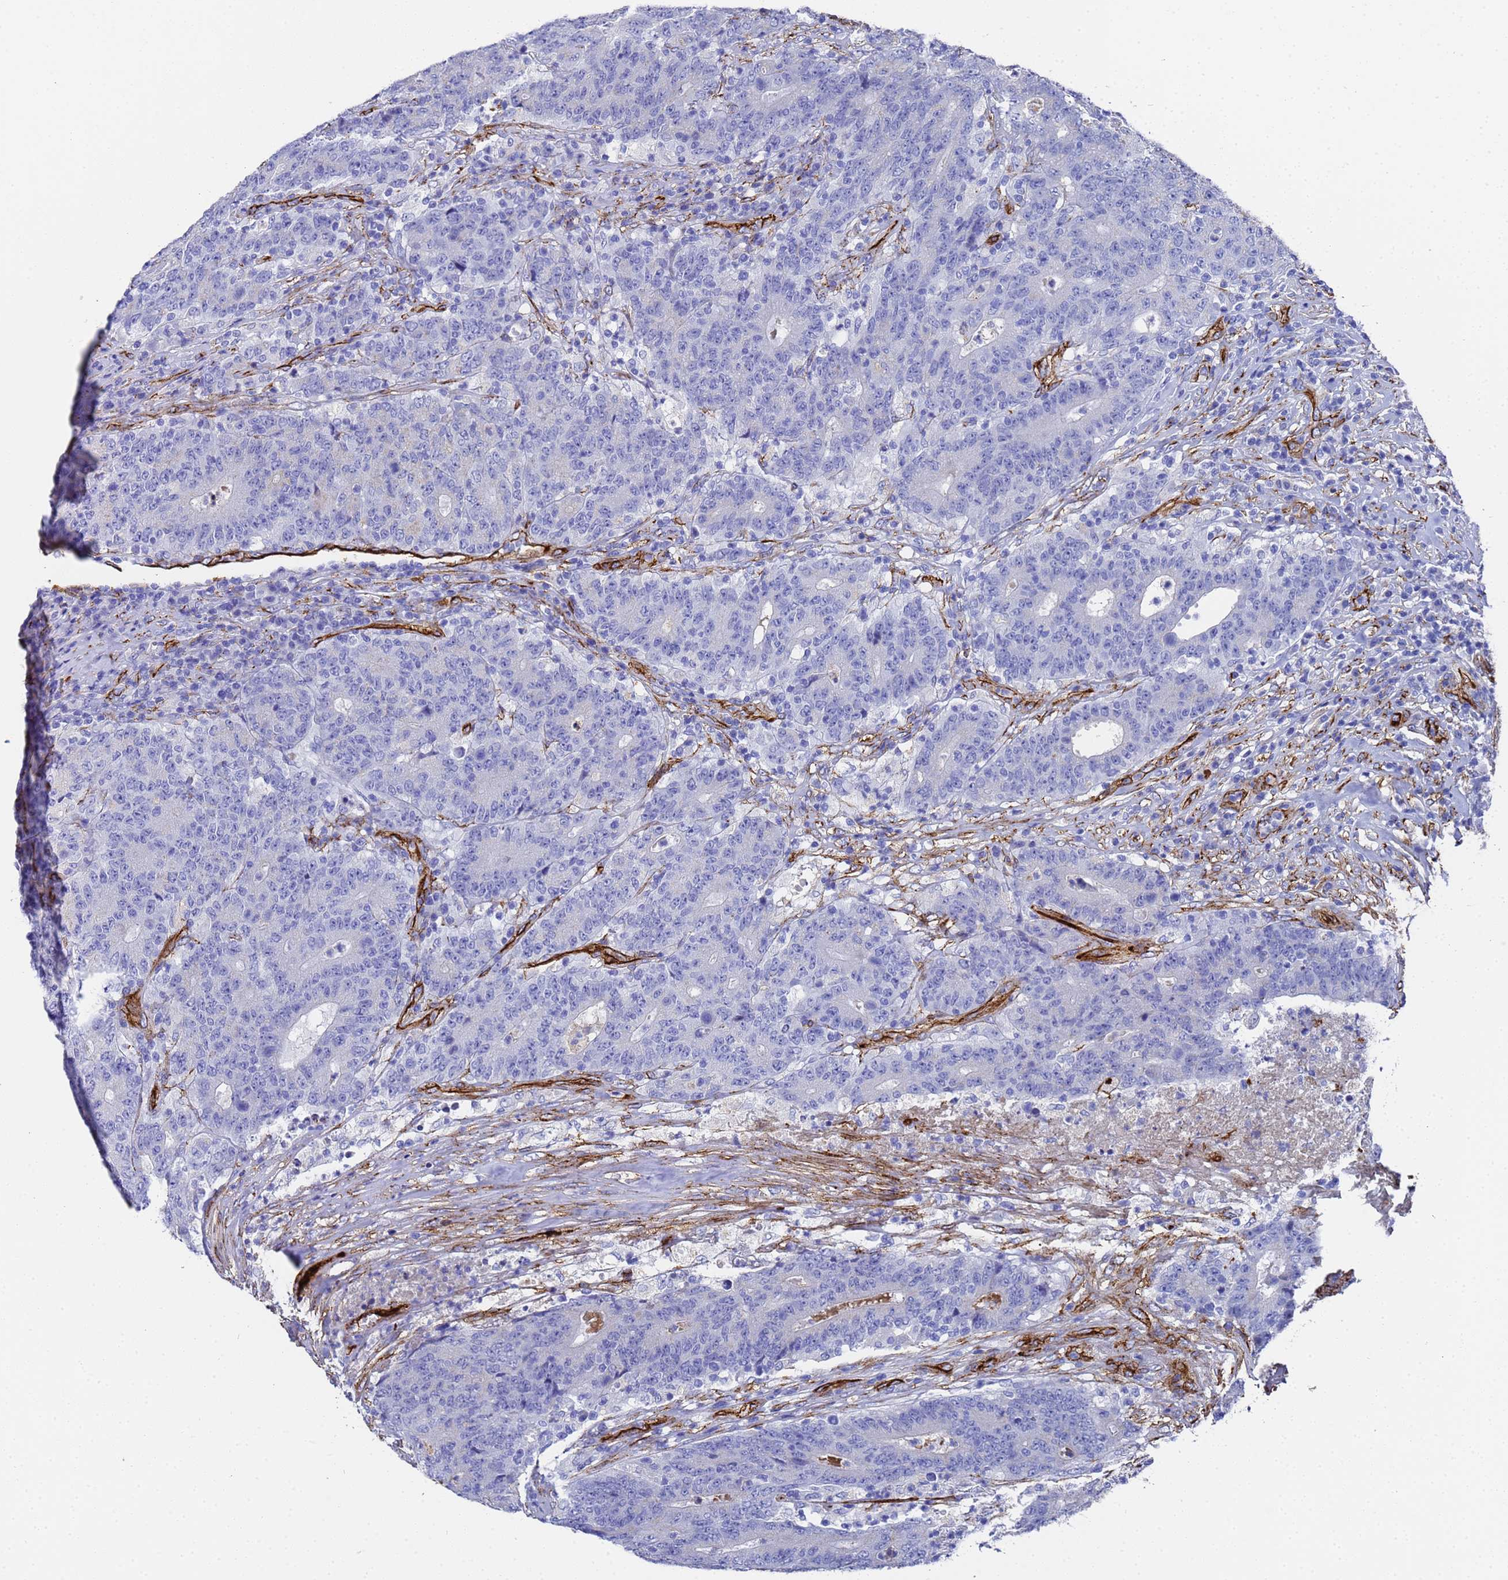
{"staining": {"intensity": "negative", "quantity": "none", "location": "none"}, "tissue": "colorectal cancer", "cell_type": "Tumor cells", "image_type": "cancer", "snomed": [{"axis": "morphology", "description": "Adenocarcinoma, NOS"}, {"axis": "topography", "description": "Colon"}], "caption": "Tumor cells are negative for brown protein staining in colorectal cancer (adenocarcinoma). (Stains: DAB (3,3'-diaminobenzidine) immunohistochemistry with hematoxylin counter stain, Microscopy: brightfield microscopy at high magnification).", "gene": "ADIPOQ", "patient": {"sex": "female", "age": 75}}